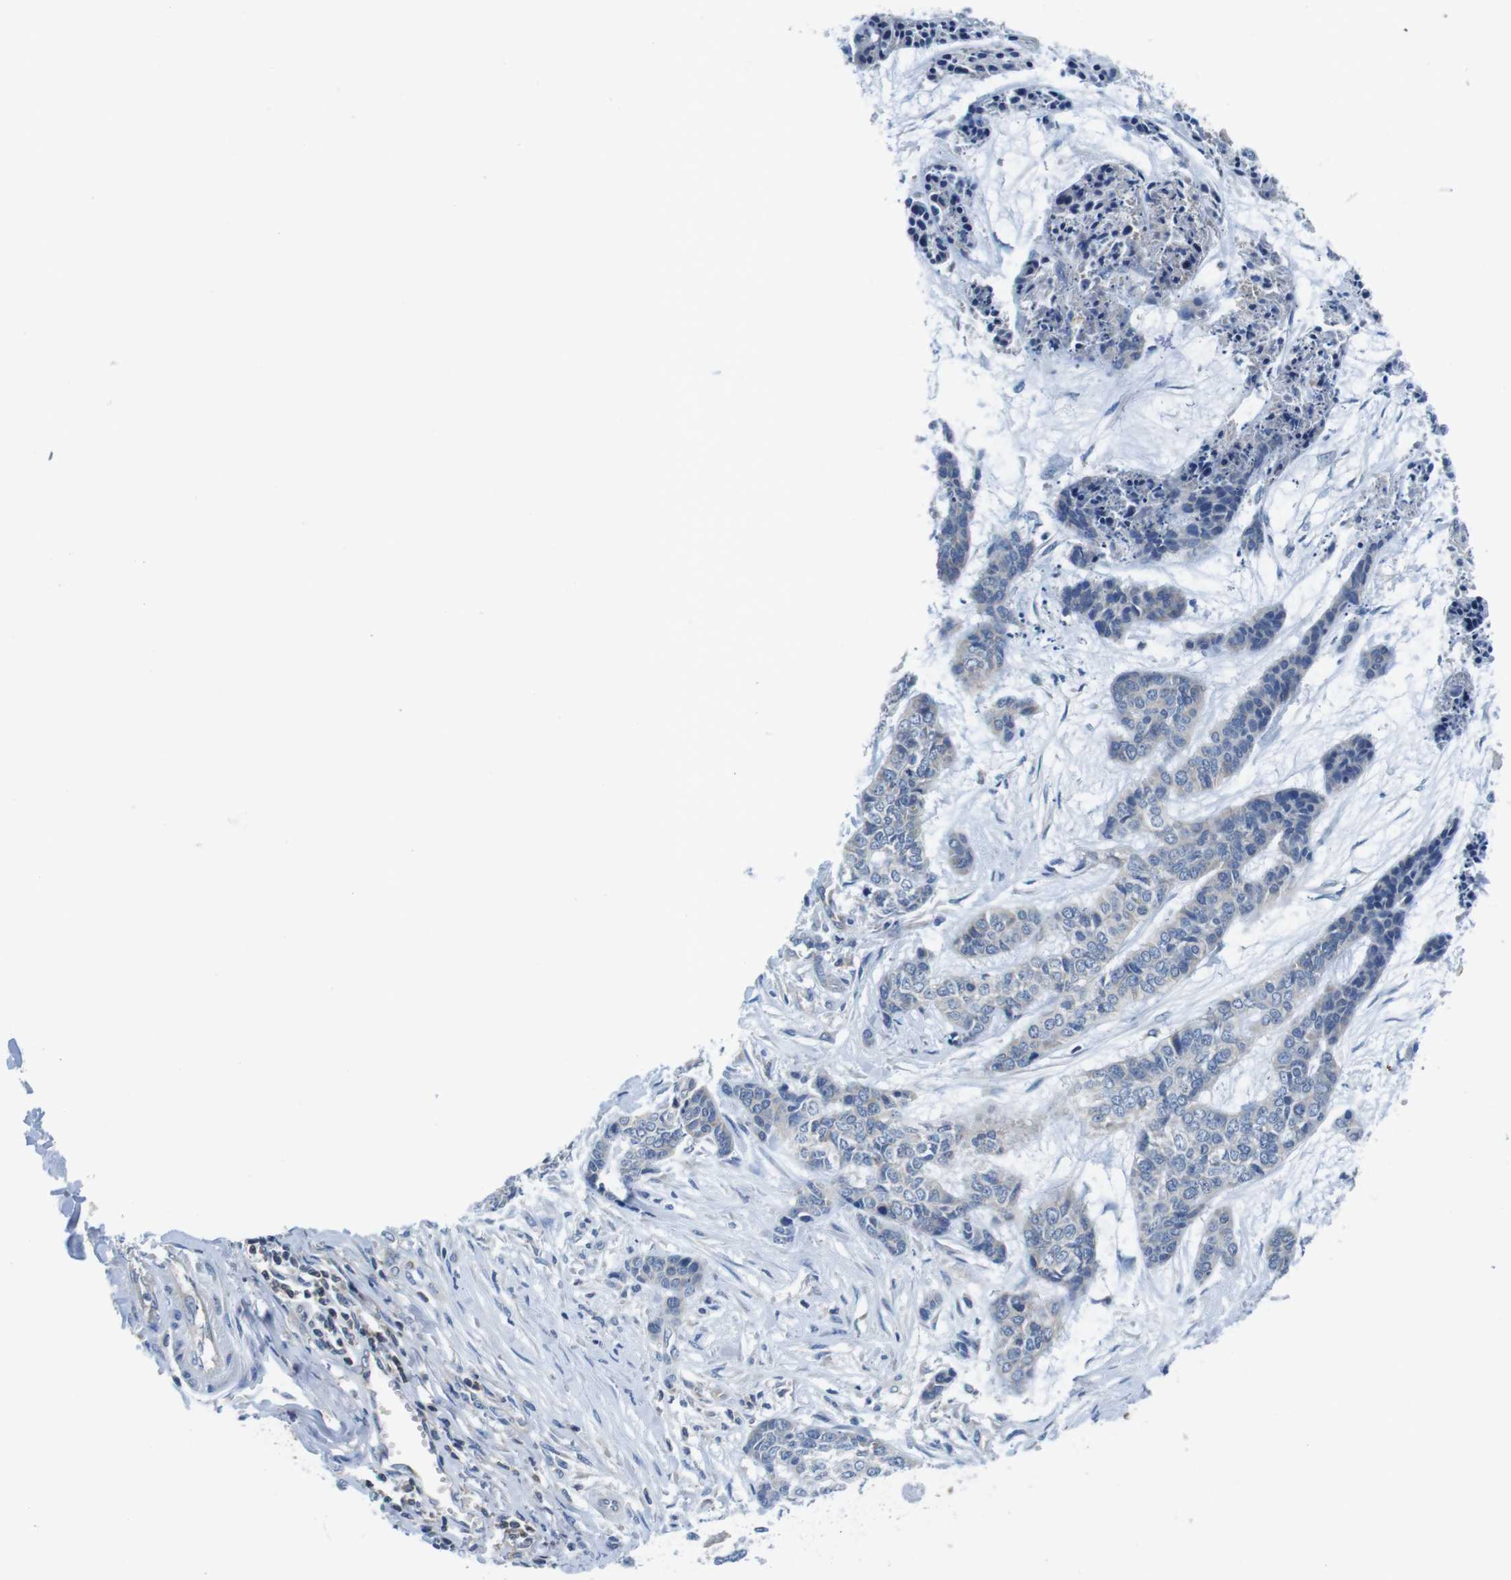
{"staining": {"intensity": "negative", "quantity": "none", "location": "none"}, "tissue": "skin cancer", "cell_type": "Tumor cells", "image_type": "cancer", "snomed": [{"axis": "morphology", "description": "Basal cell carcinoma"}, {"axis": "topography", "description": "Skin"}], "caption": "Tumor cells show no significant protein staining in skin cancer. (DAB (3,3'-diaminobenzidine) IHC with hematoxylin counter stain).", "gene": "PIK3CD", "patient": {"sex": "female", "age": 64}}